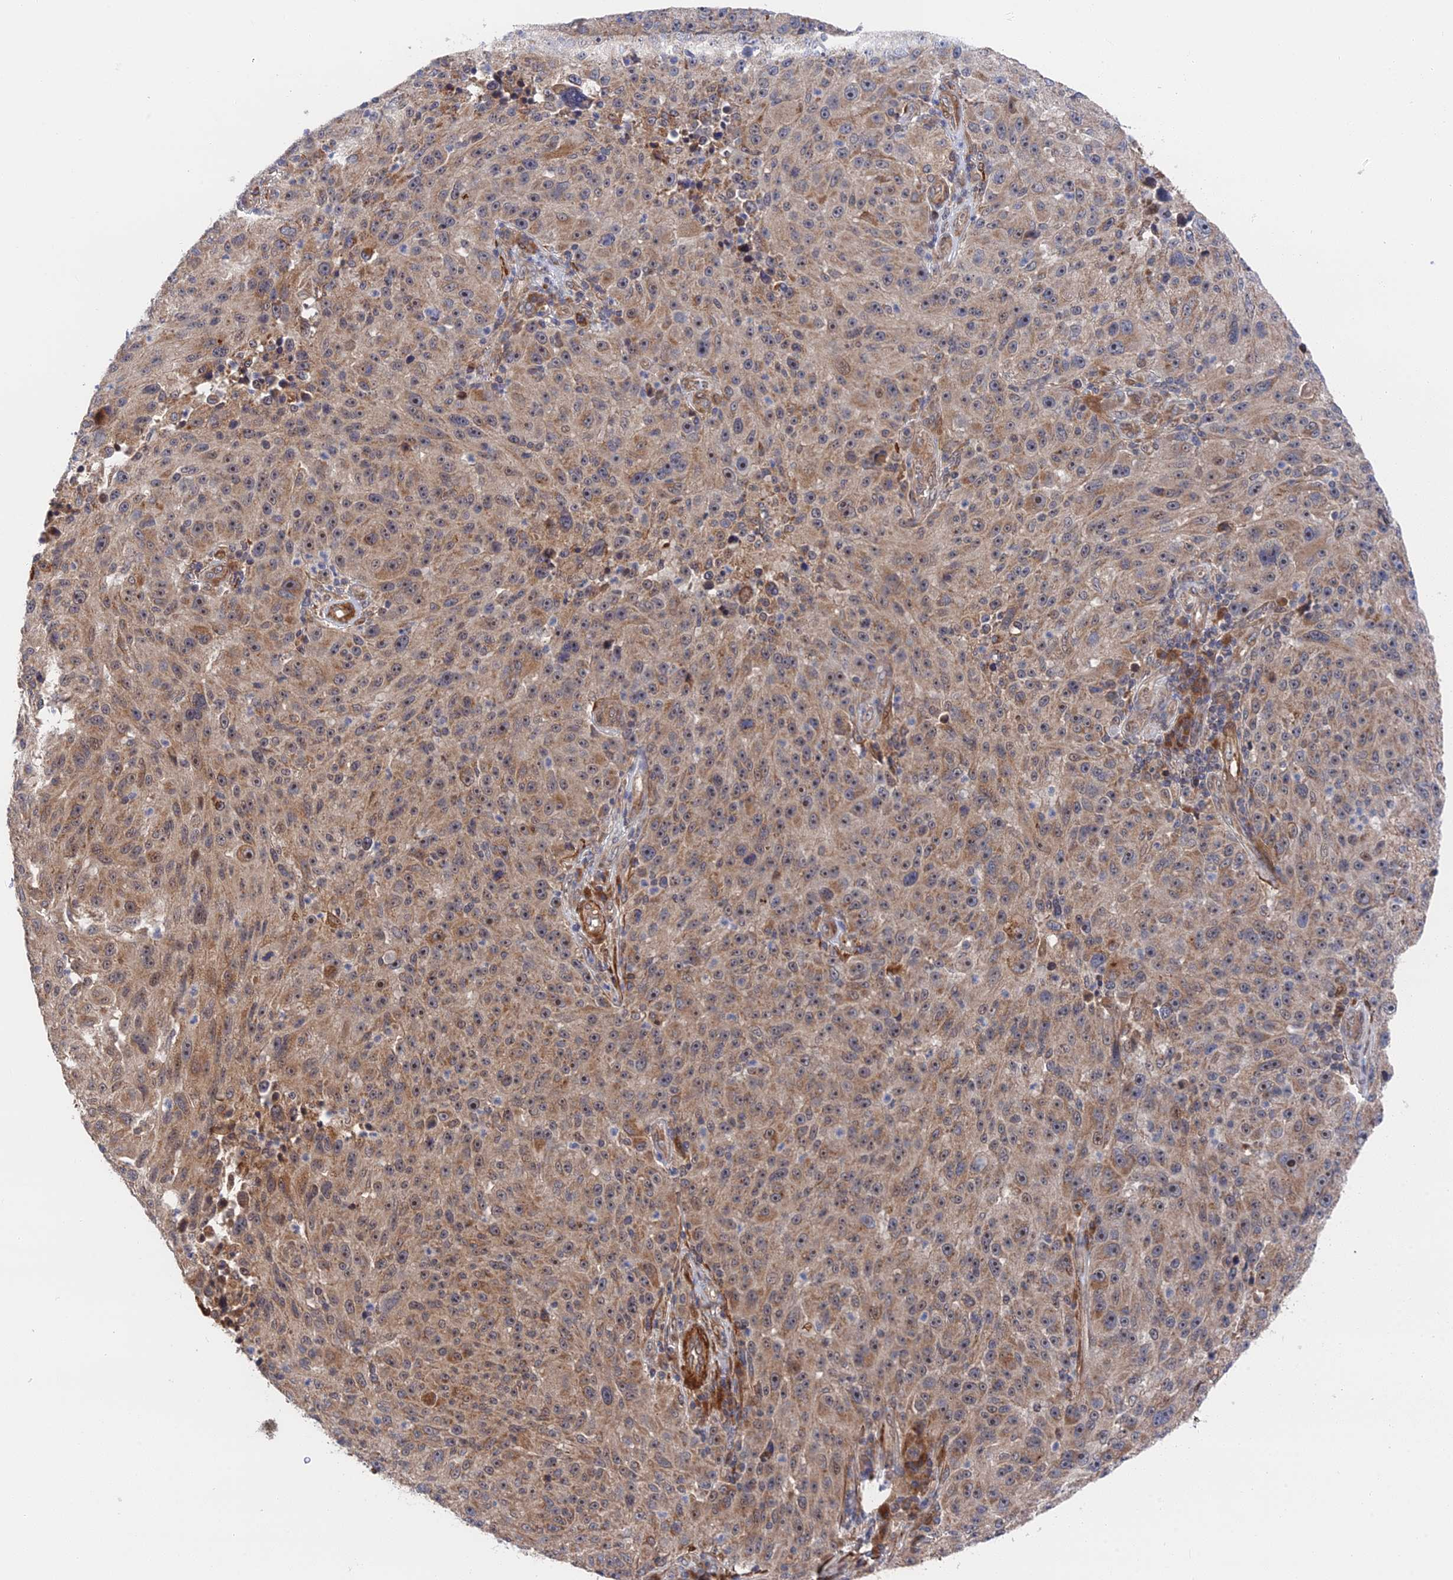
{"staining": {"intensity": "moderate", "quantity": ">75%", "location": "cytoplasmic/membranous"}, "tissue": "melanoma", "cell_type": "Tumor cells", "image_type": "cancer", "snomed": [{"axis": "morphology", "description": "Malignant melanoma, NOS"}, {"axis": "topography", "description": "Skin"}], "caption": "Brown immunohistochemical staining in human melanoma demonstrates moderate cytoplasmic/membranous expression in approximately >75% of tumor cells.", "gene": "ZNF320", "patient": {"sex": "male", "age": 53}}